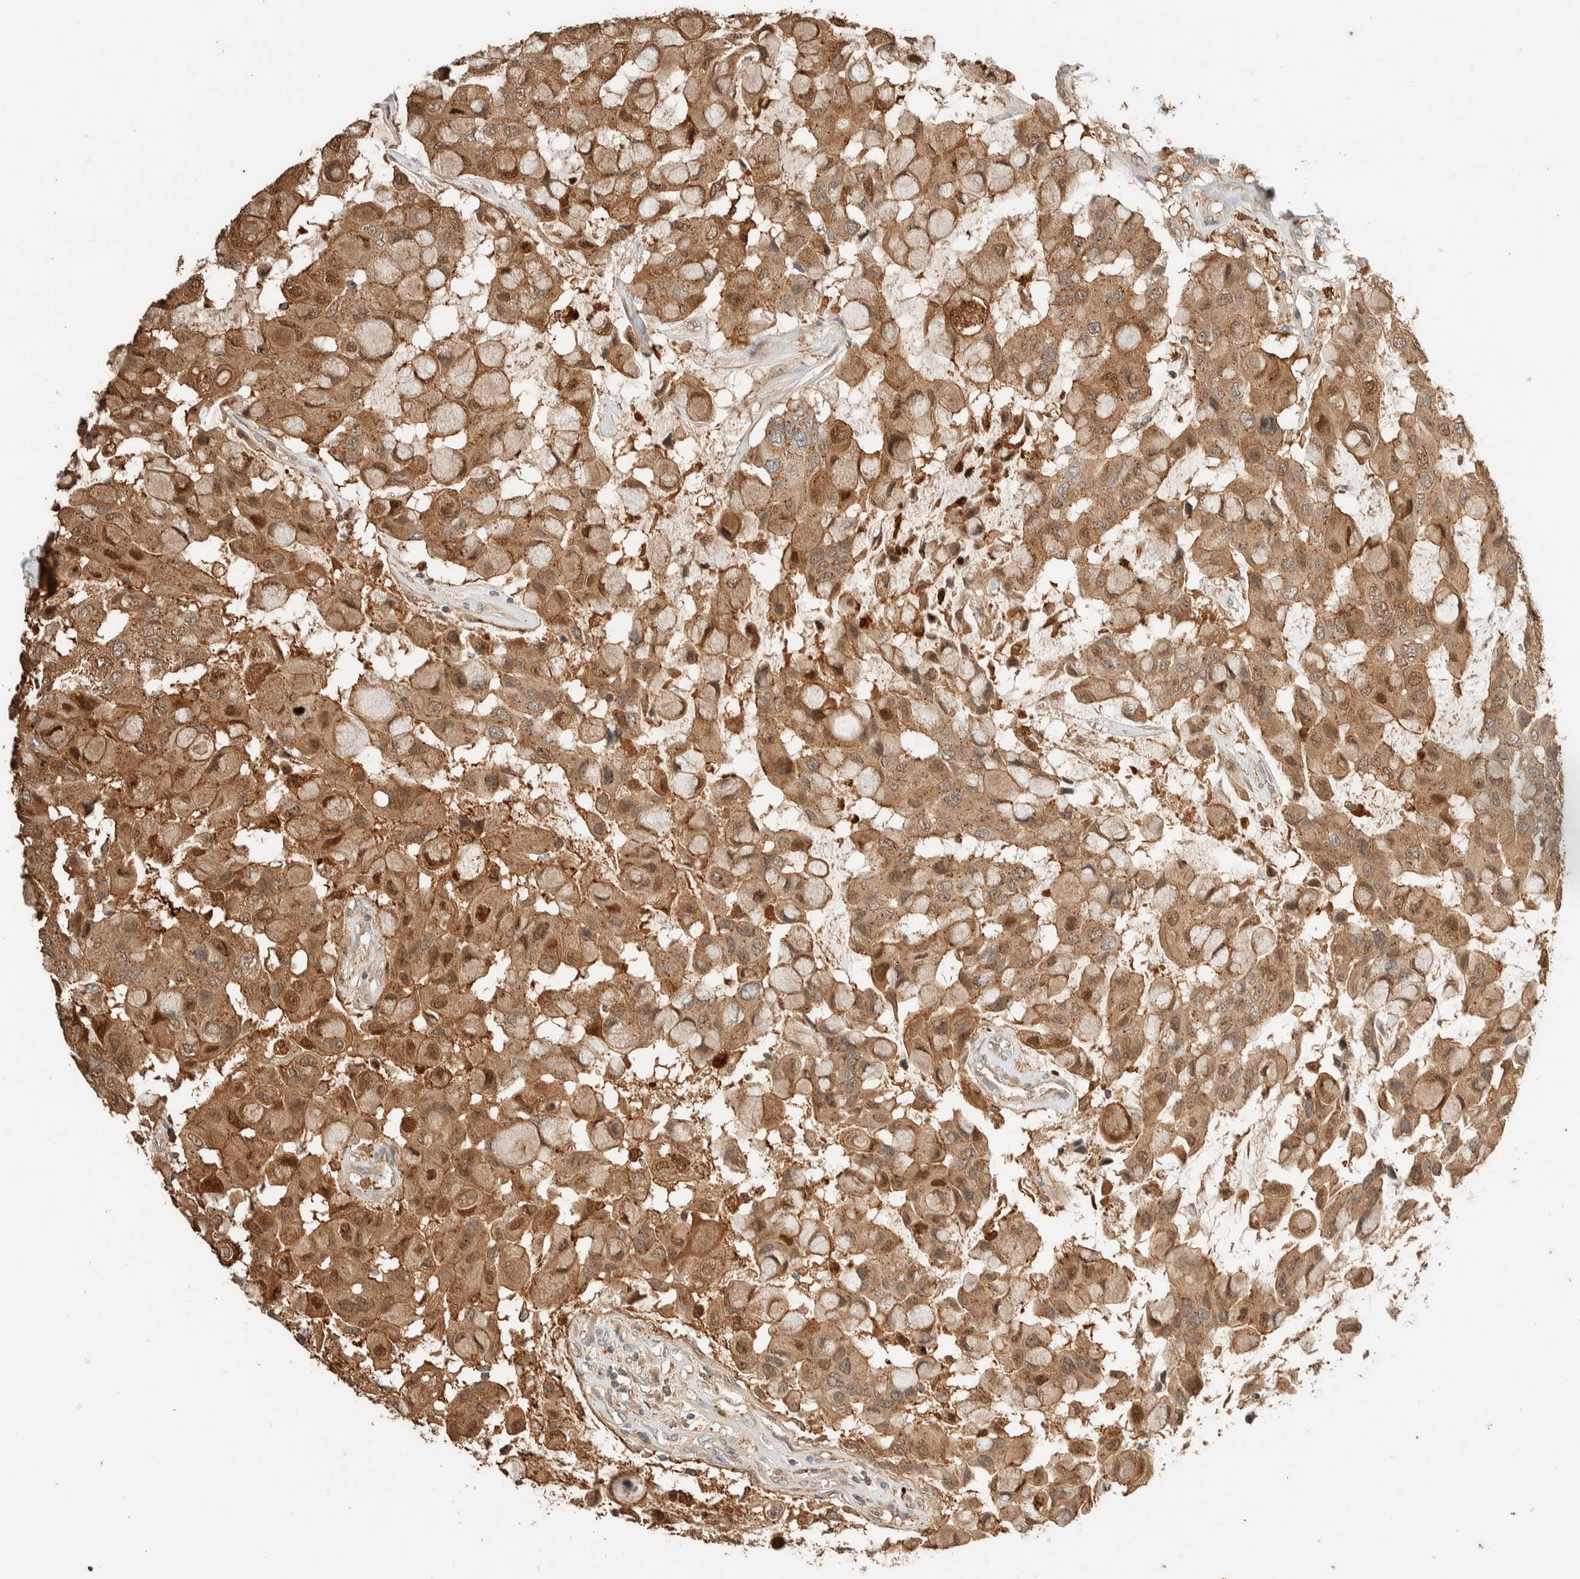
{"staining": {"intensity": "moderate", "quantity": ">75%", "location": "cytoplasmic/membranous,nuclear"}, "tissue": "breast cancer", "cell_type": "Tumor cells", "image_type": "cancer", "snomed": [{"axis": "morphology", "description": "Duct carcinoma"}, {"axis": "topography", "description": "Breast"}], "caption": "Protein analysis of breast cancer tissue exhibits moderate cytoplasmic/membranous and nuclear staining in approximately >75% of tumor cells. Using DAB (3,3'-diaminobenzidine) (brown) and hematoxylin (blue) stains, captured at high magnification using brightfield microscopy.", "gene": "SETD4", "patient": {"sex": "female", "age": 27}}